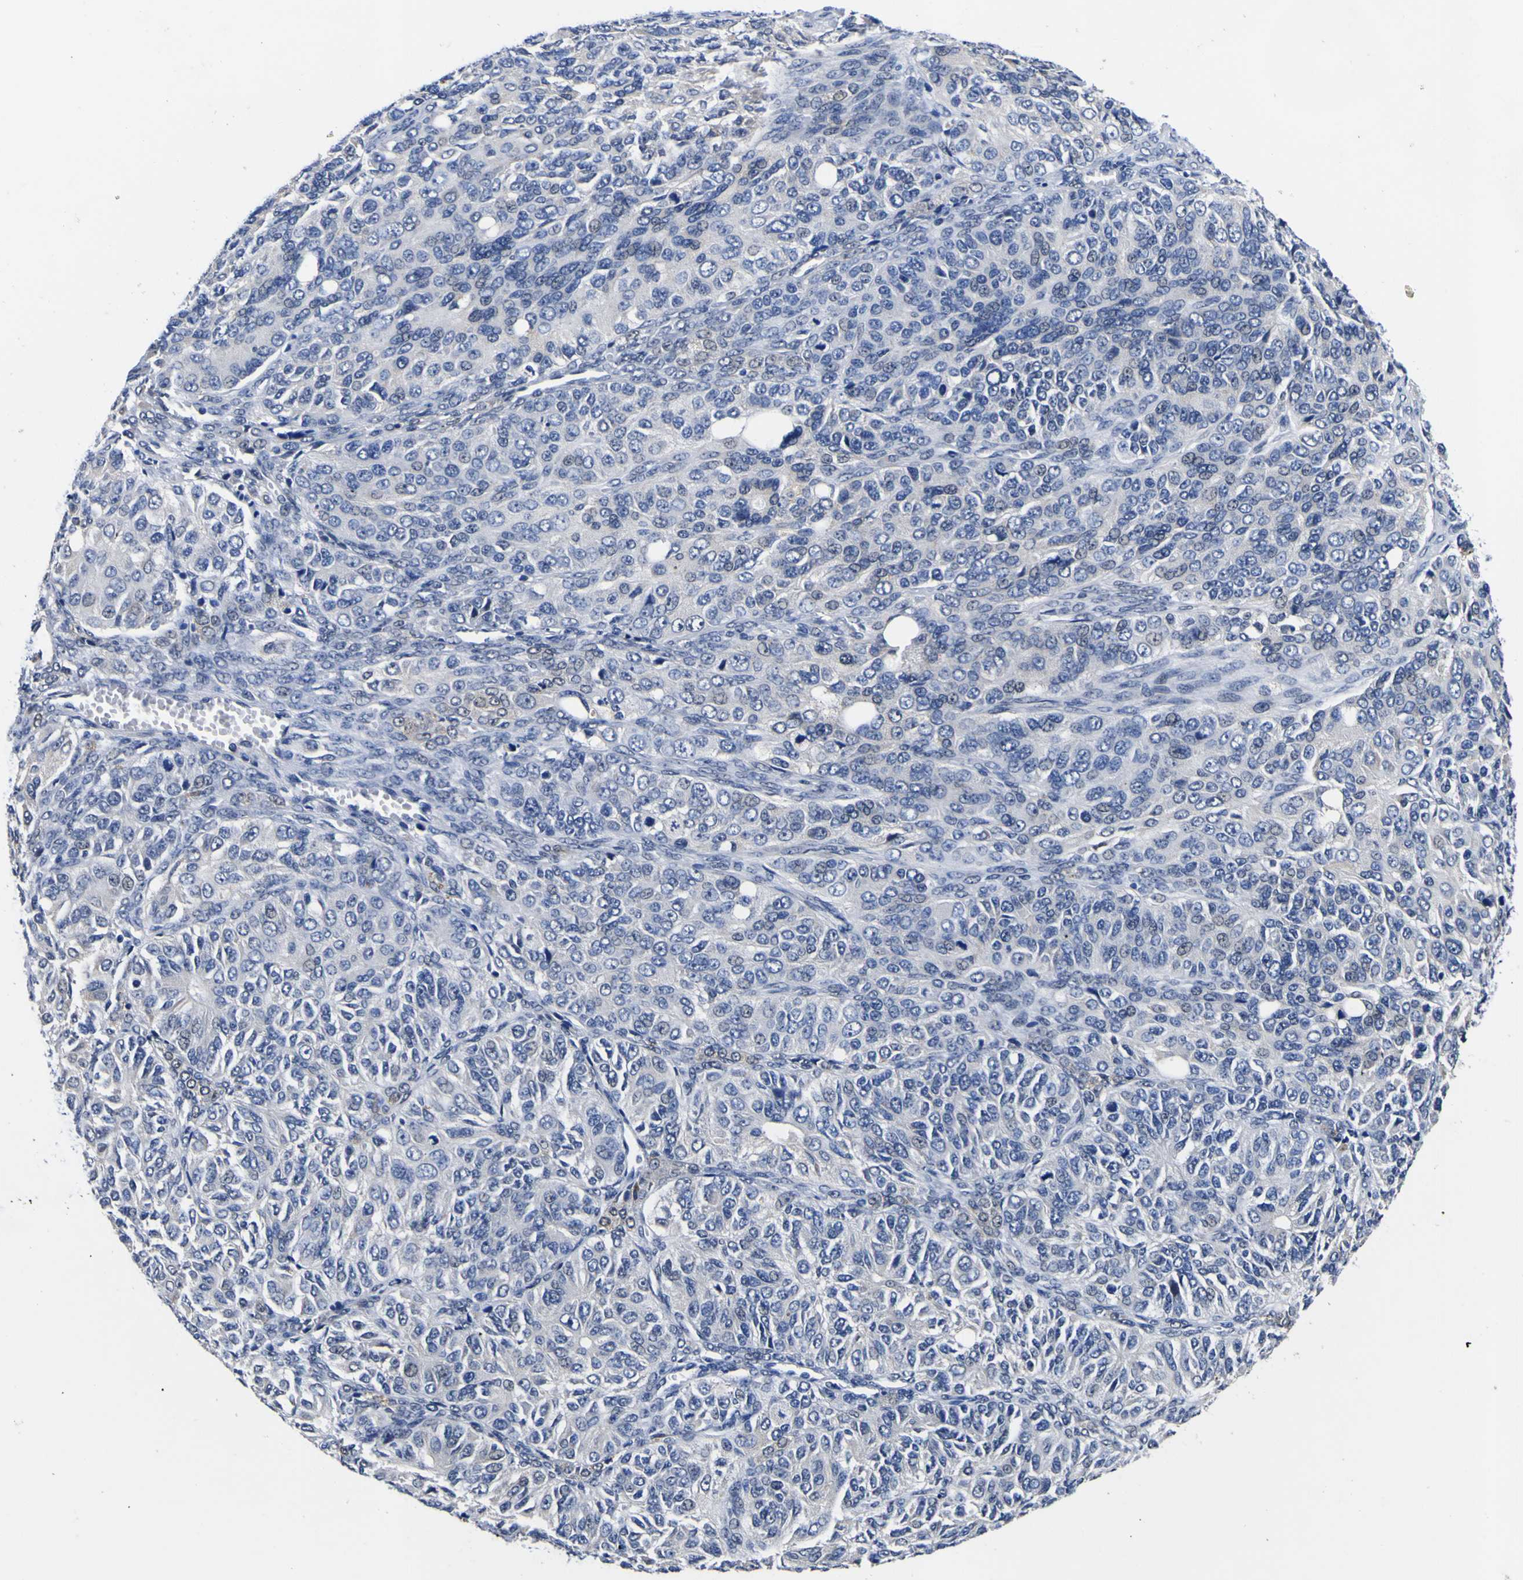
{"staining": {"intensity": "negative", "quantity": "none", "location": "none"}, "tissue": "ovarian cancer", "cell_type": "Tumor cells", "image_type": "cancer", "snomed": [{"axis": "morphology", "description": "Carcinoma, endometroid"}, {"axis": "topography", "description": "Ovary"}], "caption": "This is an immunohistochemistry image of human endometroid carcinoma (ovarian). There is no expression in tumor cells.", "gene": "IGFLR1", "patient": {"sex": "female", "age": 51}}